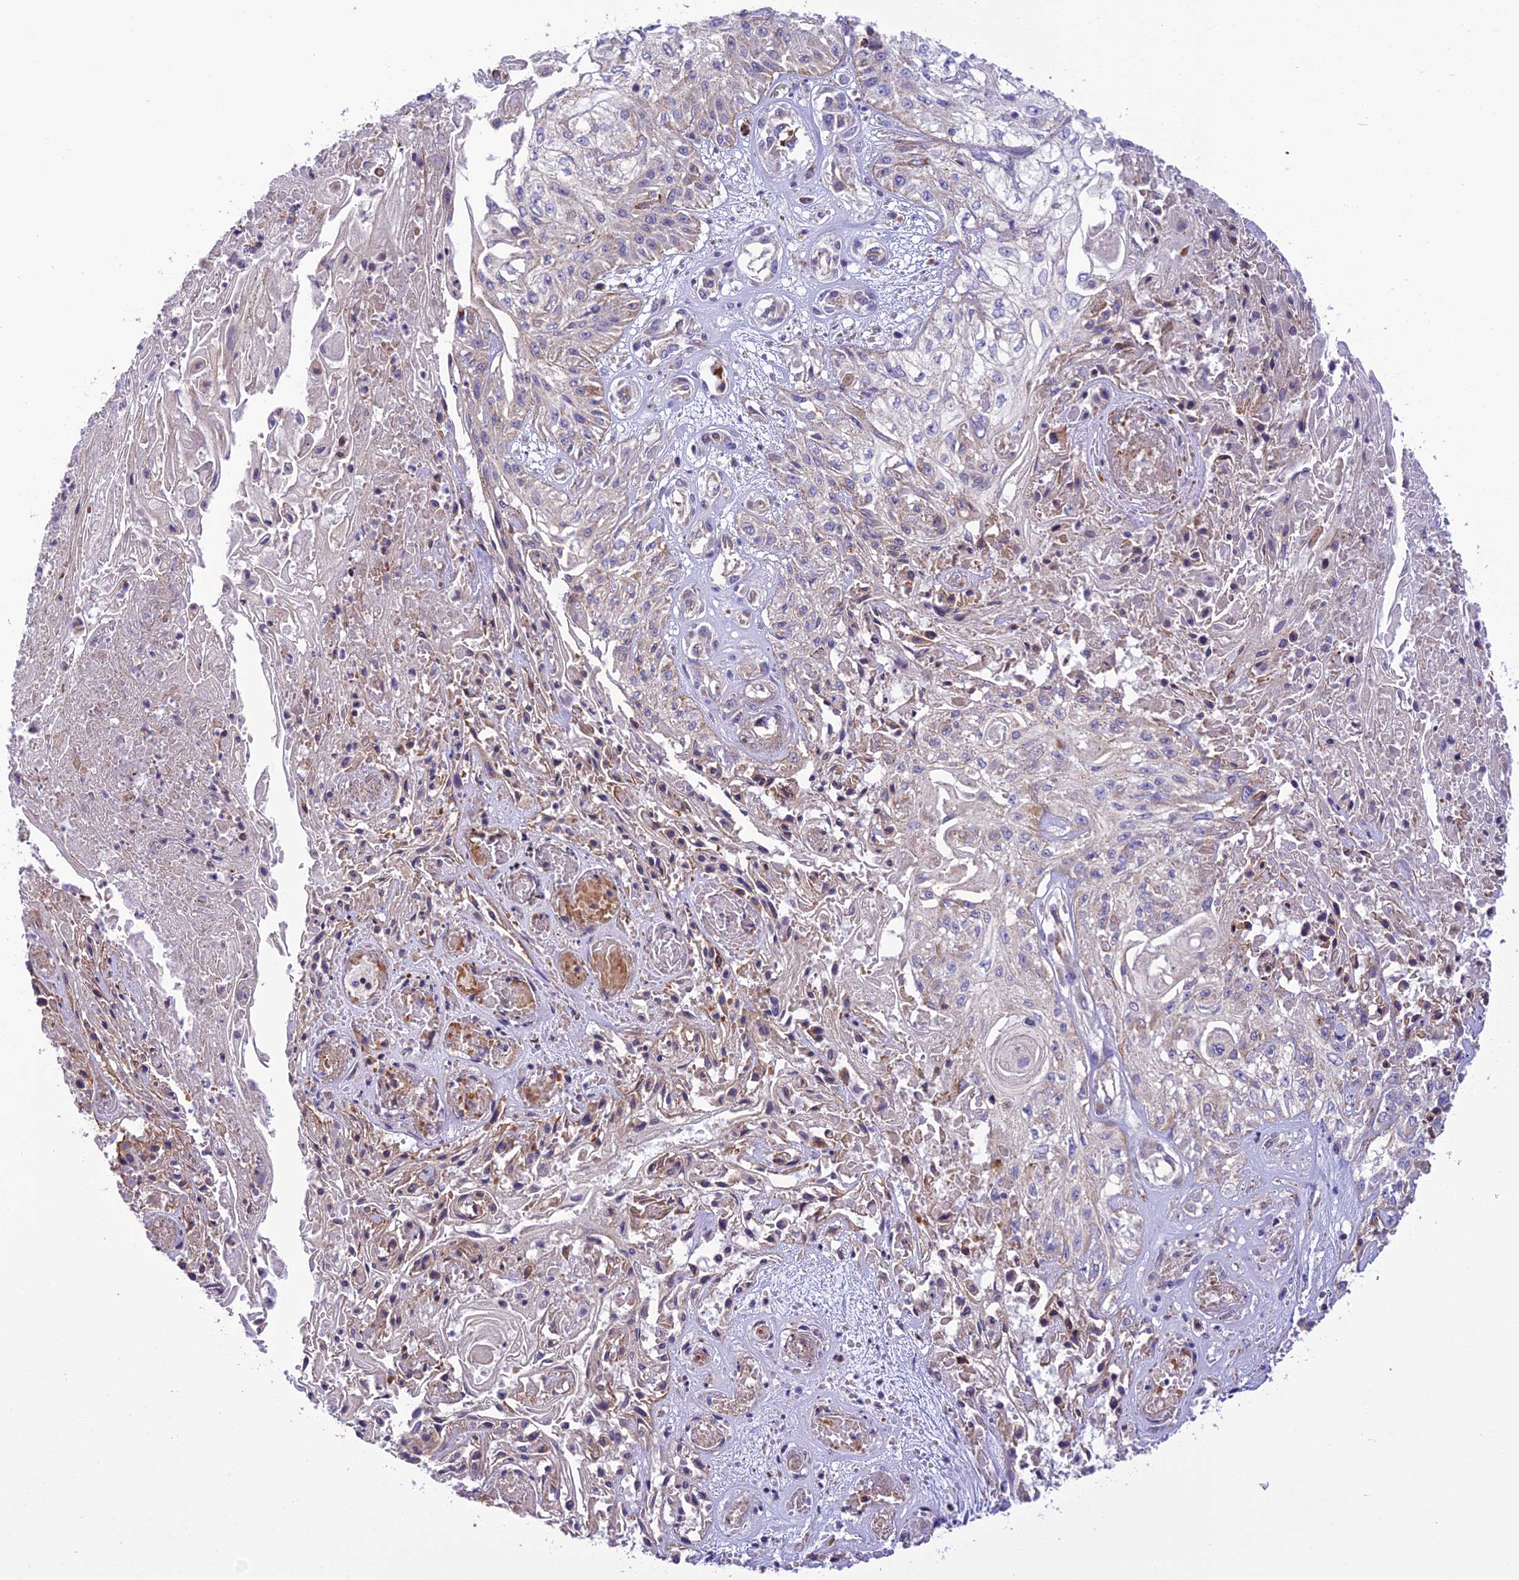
{"staining": {"intensity": "weak", "quantity": "<25%", "location": "cytoplasmic/membranous"}, "tissue": "skin cancer", "cell_type": "Tumor cells", "image_type": "cancer", "snomed": [{"axis": "morphology", "description": "Squamous cell carcinoma, NOS"}, {"axis": "morphology", "description": "Squamous cell carcinoma, metastatic, NOS"}, {"axis": "topography", "description": "Skin"}, {"axis": "topography", "description": "Lymph node"}], "caption": "The photomicrograph displays no staining of tumor cells in skin cancer (squamous cell carcinoma).", "gene": "TBC1D24", "patient": {"sex": "male", "age": 75}}